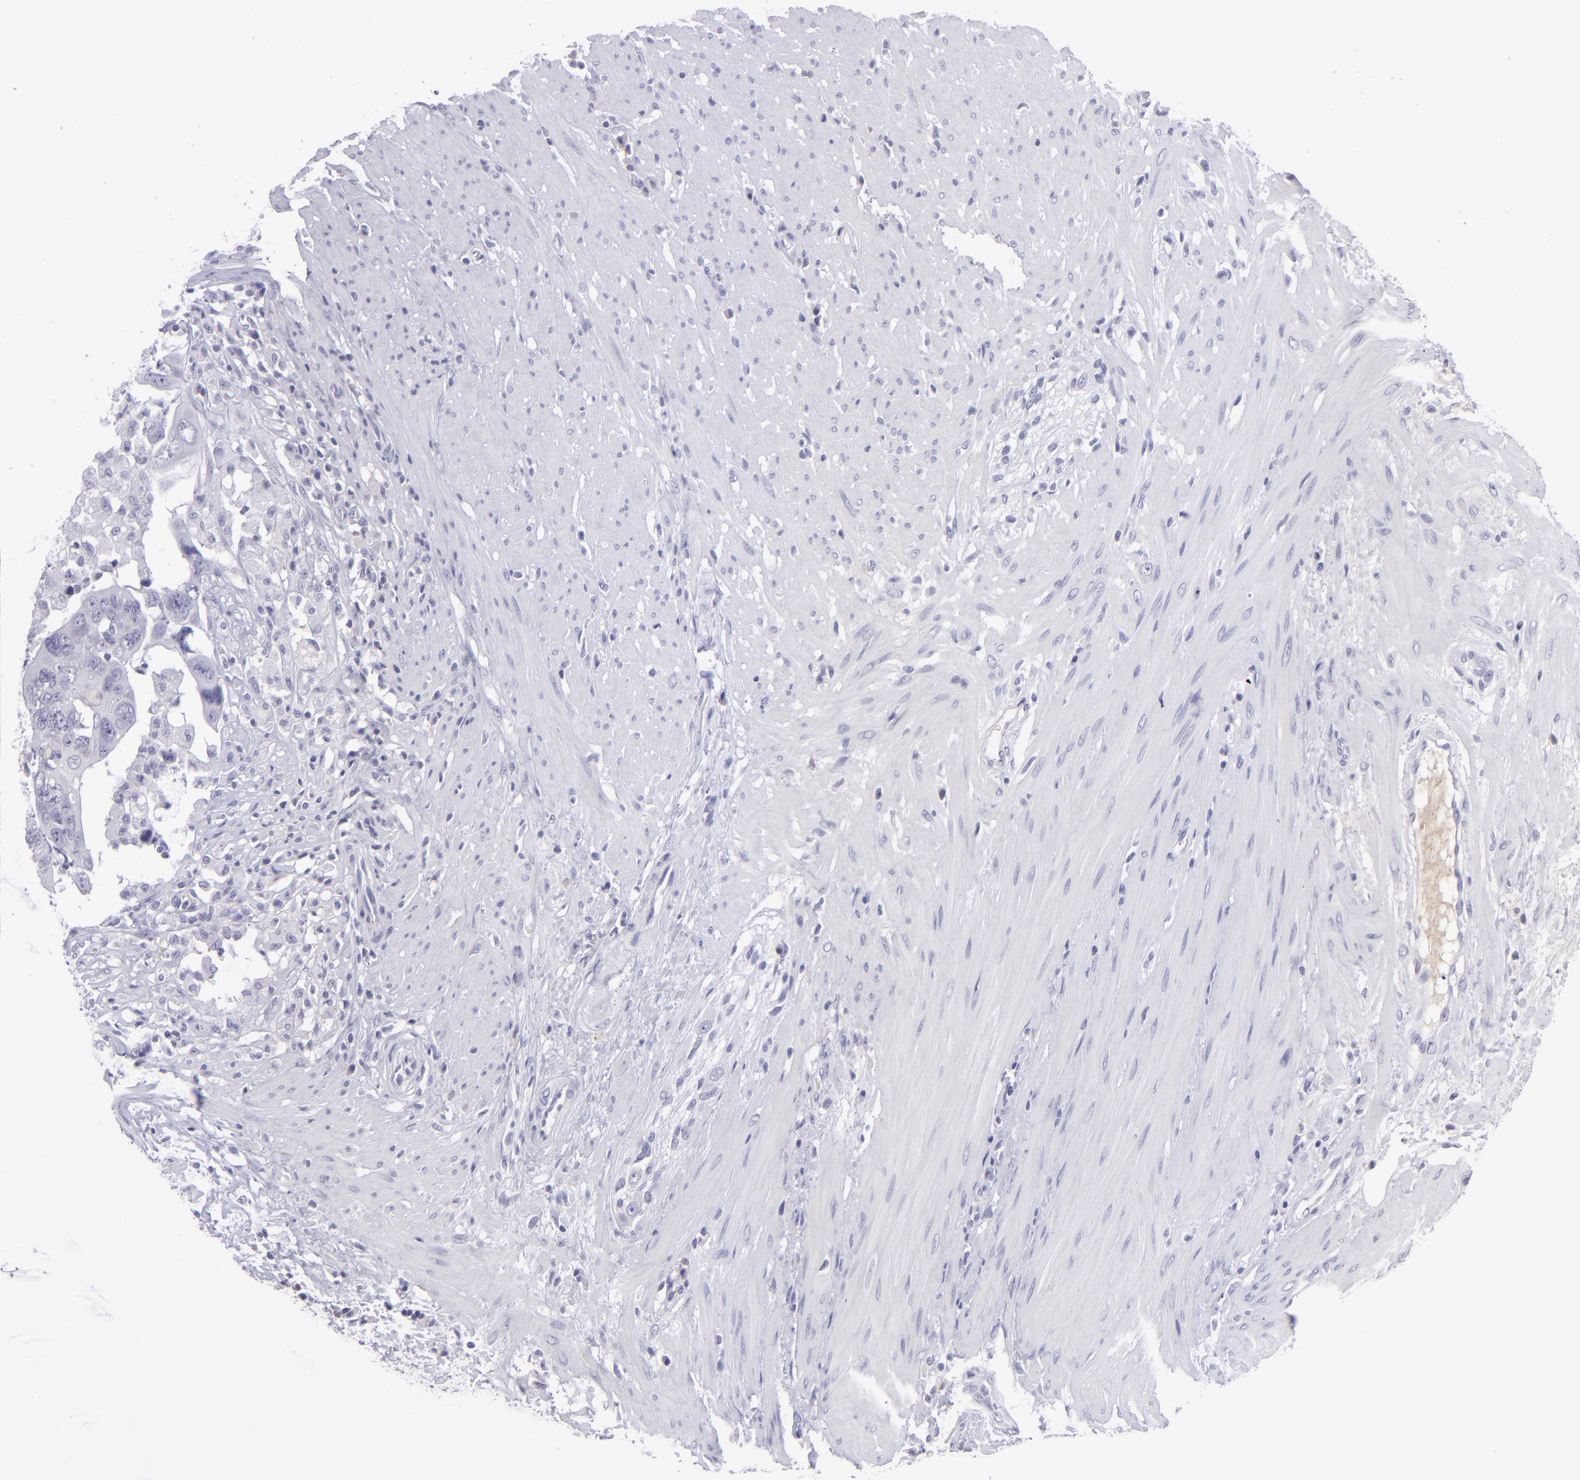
{"staining": {"intensity": "negative", "quantity": "none", "location": "none"}, "tissue": "colorectal cancer", "cell_type": "Tumor cells", "image_type": "cancer", "snomed": [{"axis": "morphology", "description": "Adenocarcinoma, NOS"}, {"axis": "topography", "description": "Rectum"}], "caption": "The micrograph displays no significant positivity in tumor cells of colorectal cancer (adenocarcinoma).", "gene": "POU2F2", "patient": {"sex": "male", "age": 53}}